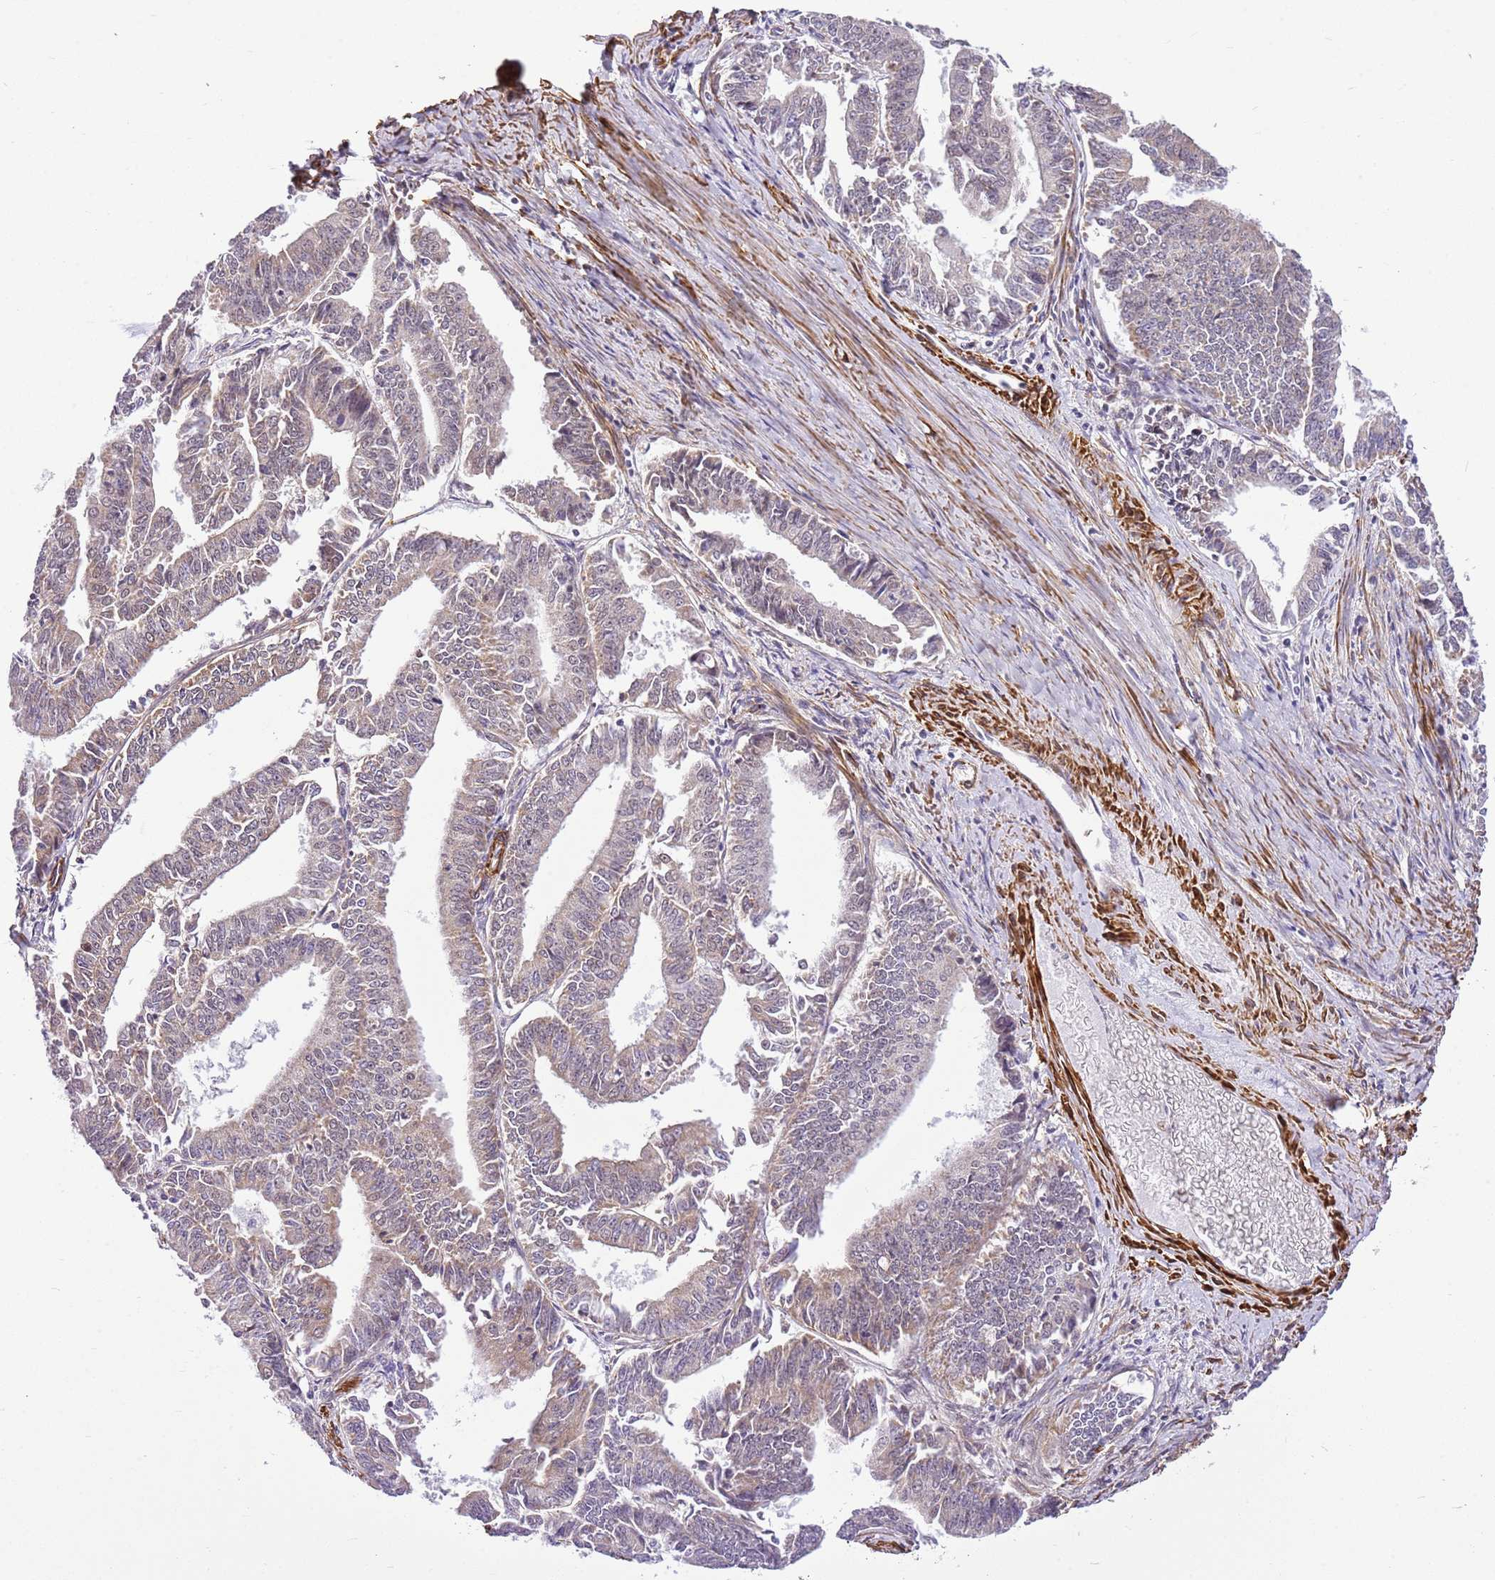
{"staining": {"intensity": "weak", "quantity": "25%-75%", "location": "cytoplasmic/membranous,nuclear"}, "tissue": "endometrial cancer", "cell_type": "Tumor cells", "image_type": "cancer", "snomed": [{"axis": "morphology", "description": "Adenocarcinoma, NOS"}, {"axis": "topography", "description": "Endometrium"}], "caption": "Weak cytoplasmic/membranous and nuclear positivity for a protein is seen in about 25%-75% of tumor cells of endometrial cancer using immunohistochemistry (IHC).", "gene": "SMIM4", "patient": {"sex": "female", "age": 73}}